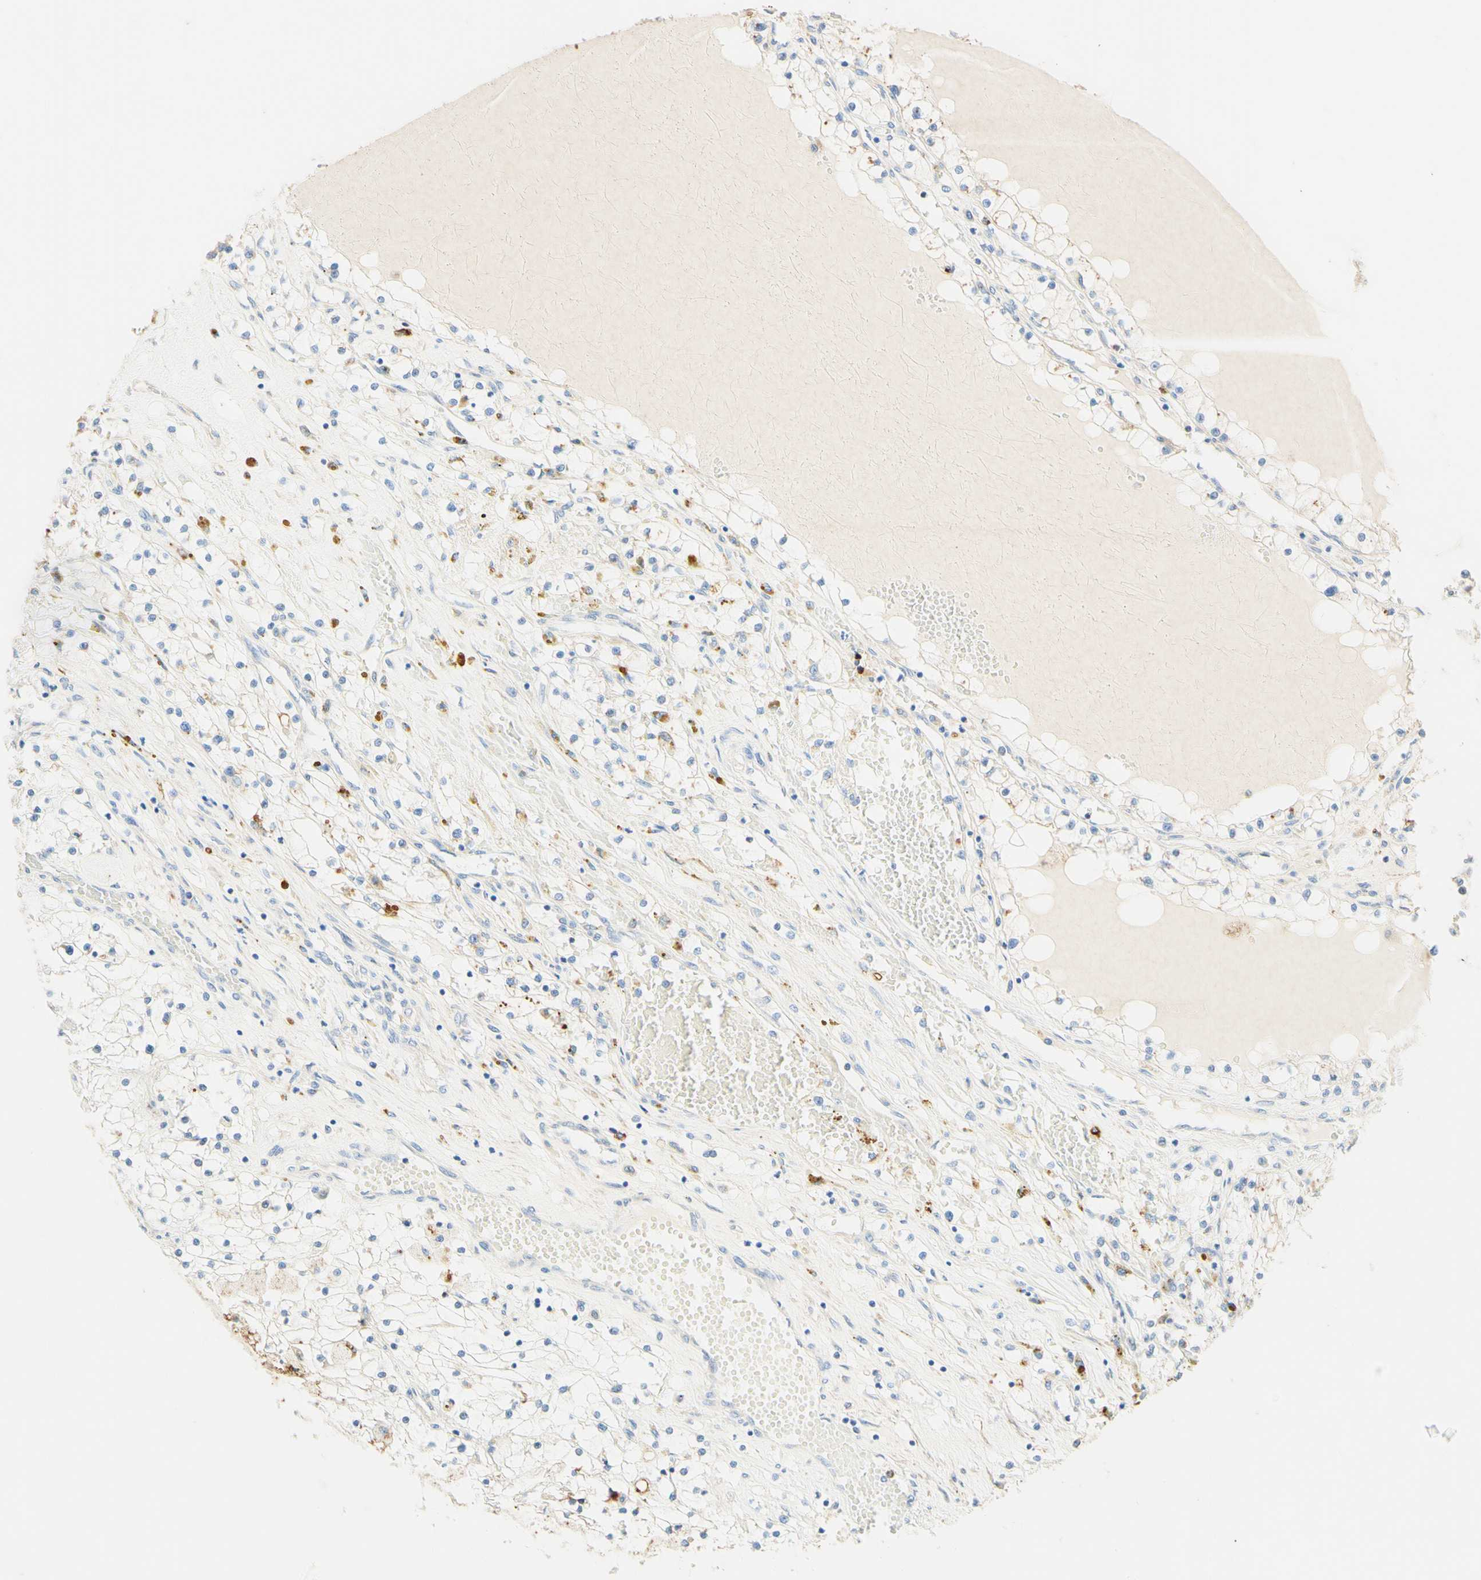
{"staining": {"intensity": "negative", "quantity": "none", "location": "none"}, "tissue": "renal cancer", "cell_type": "Tumor cells", "image_type": "cancer", "snomed": [{"axis": "morphology", "description": "Adenocarcinoma, NOS"}, {"axis": "topography", "description": "Kidney"}], "caption": "Renal adenocarcinoma was stained to show a protein in brown. There is no significant positivity in tumor cells.", "gene": "CD63", "patient": {"sex": "male", "age": 68}}